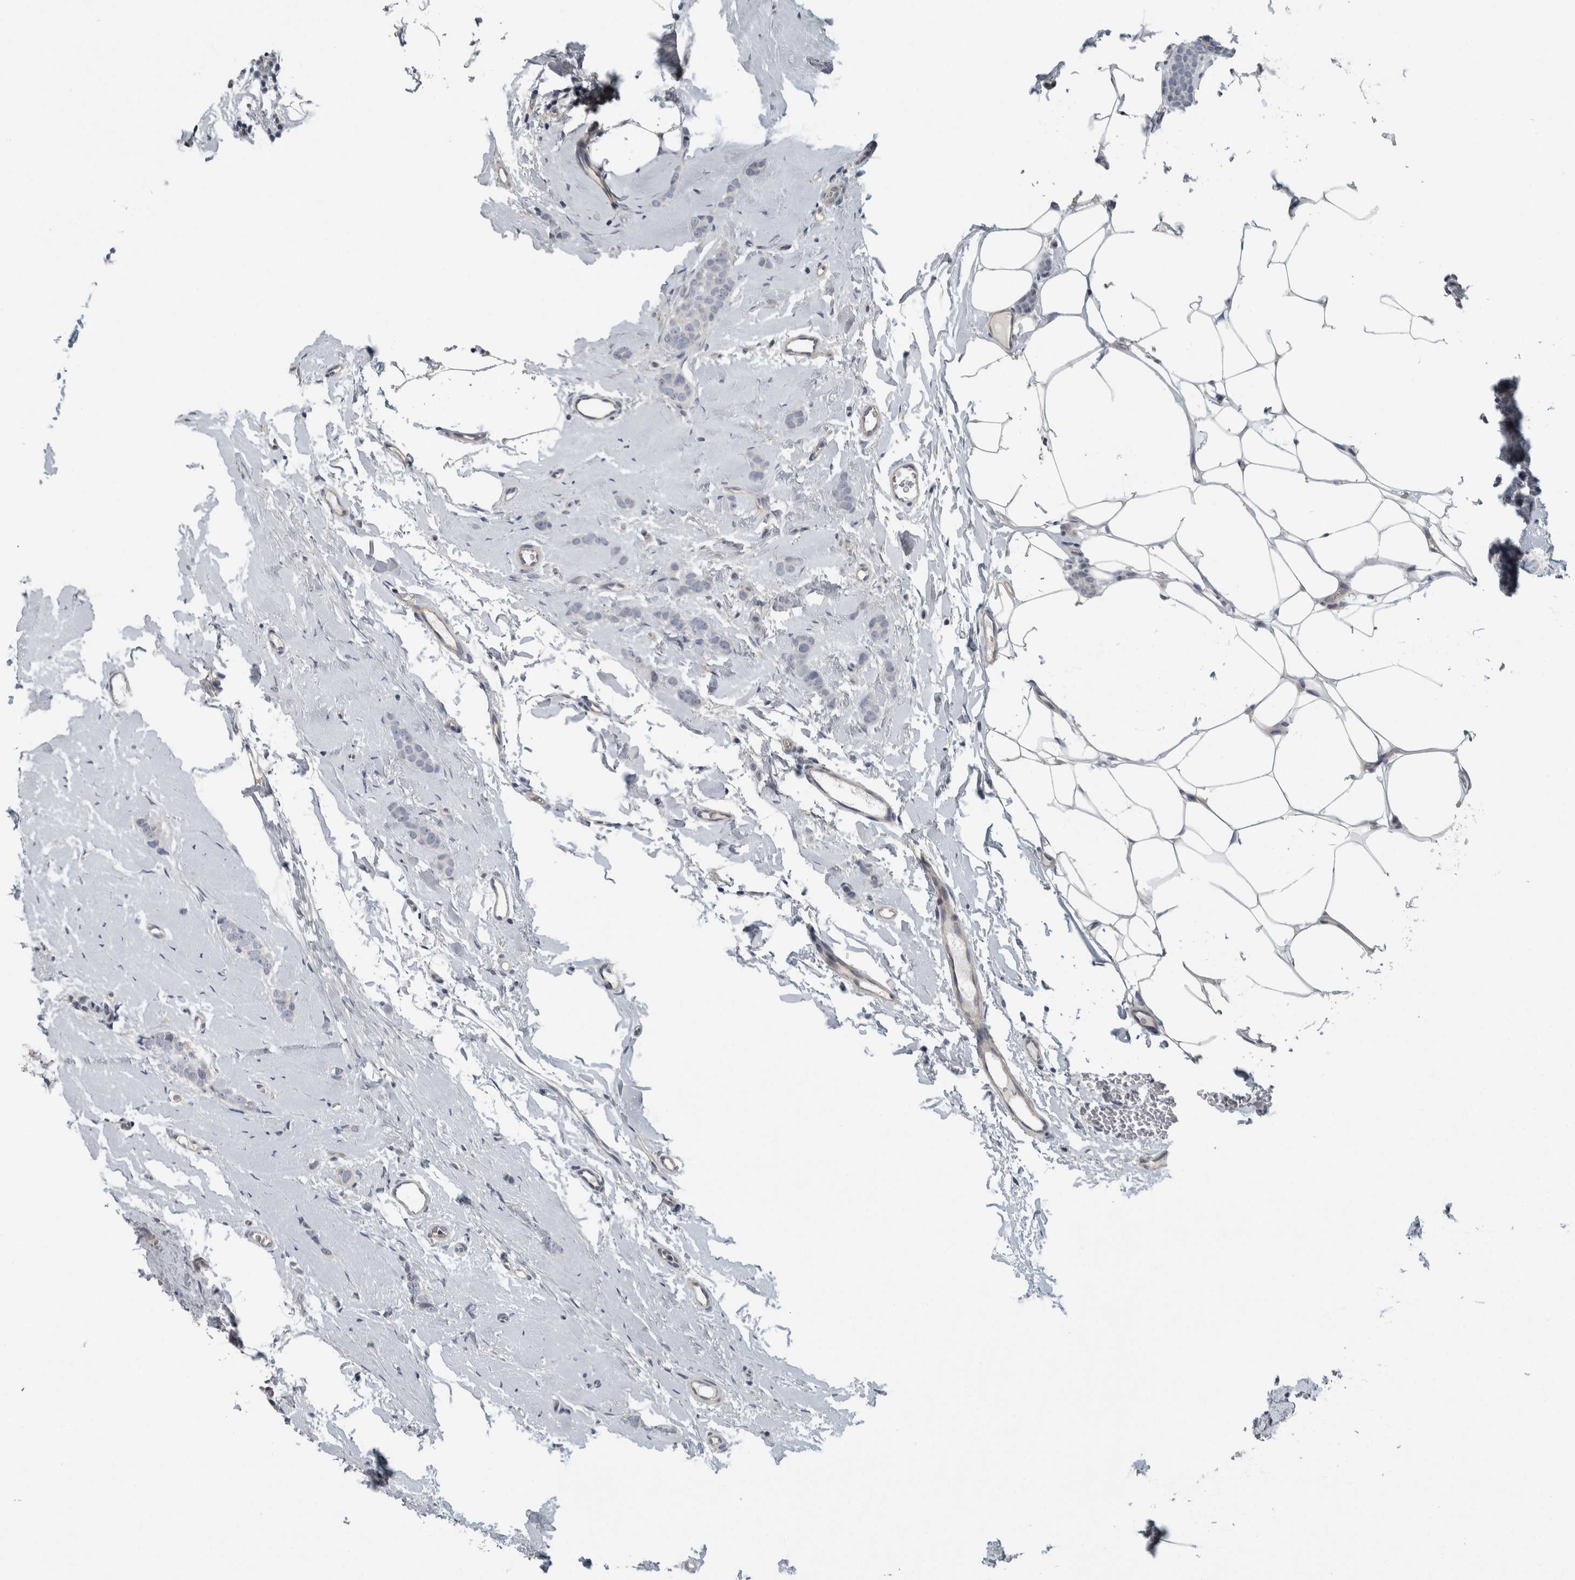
{"staining": {"intensity": "negative", "quantity": "none", "location": "none"}, "tissue": "breast cancer", "cell_type": "Tumor cells", "image_type": "cancer", "snomed": [{"axis": "morphology", "description": "Lobular carcinoma"}, {"axis": "topography", "description": "Skin"}, {"axis": "topography", "description": "Breast"}], "caption": "A high-resolution image shows immunohistochemistry (IHC) staining of breast cancer (lobular carcinoma), which reveals no significant staining in tumor cells.", "gene": "KCNJ3", "patient": {"sex": "female", "age": 46}}